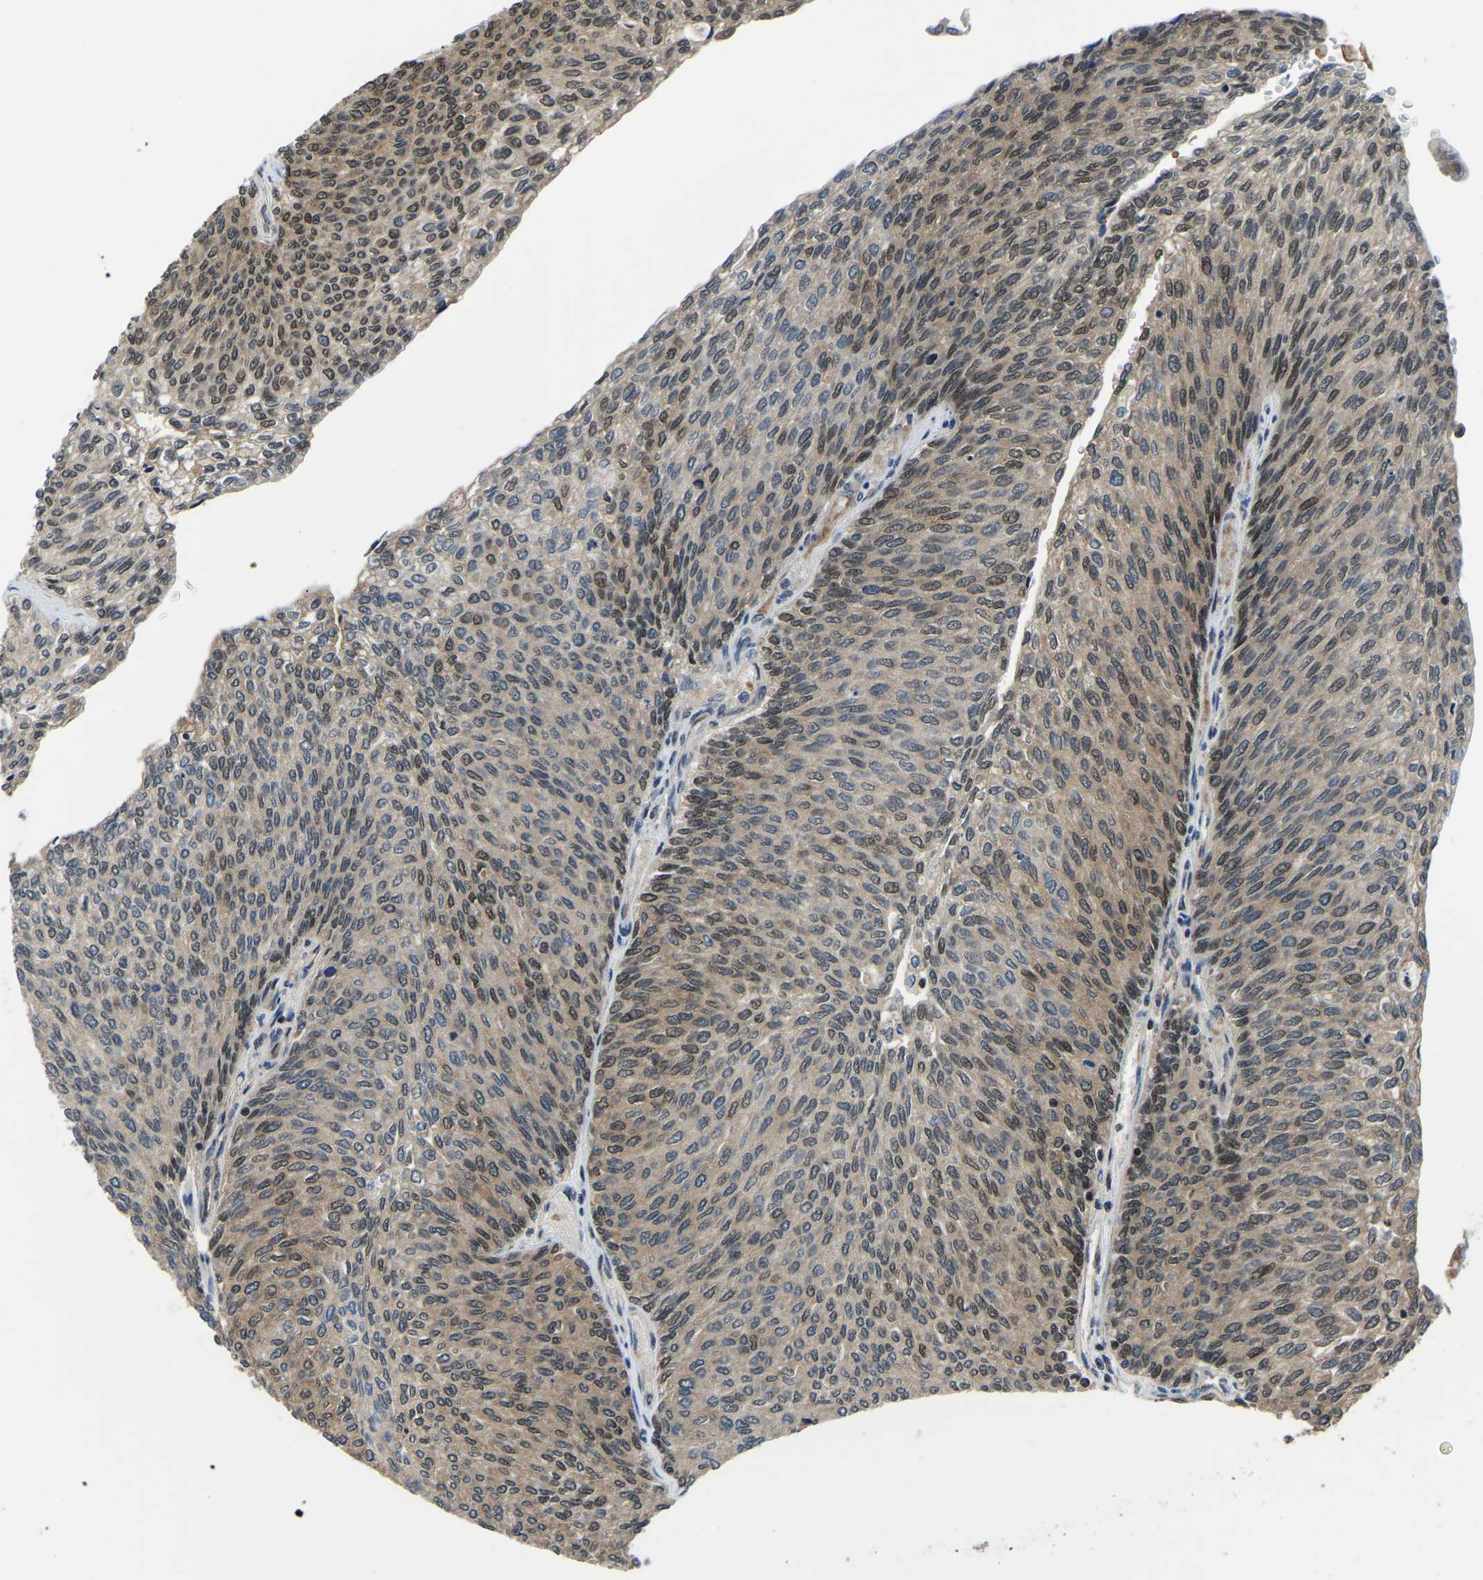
{"staining": {"intensity": "weak", "quantity": "25%-75%", "location": "cytoplasmic/membranous,nuclear"}, "tissue": "urothelial cancer", "cell_type": "Tumor cells", "image_type": "cancer", "snomed": [{"axis": "morphology", "description": "Urothelial carcinoma, Low grade"}, {"axis": "topography", "description": "Urinary bladder"}], "caption": "The image displays immunohistochemical staining of urothelial carcinoma (low-grade). There is weak cytoplasmic/membranous and nuclear staining is identified in about 25%-75% of tumor cells.", "gene": "DFFA", "patient": {"sex": "female", "age": 79}}